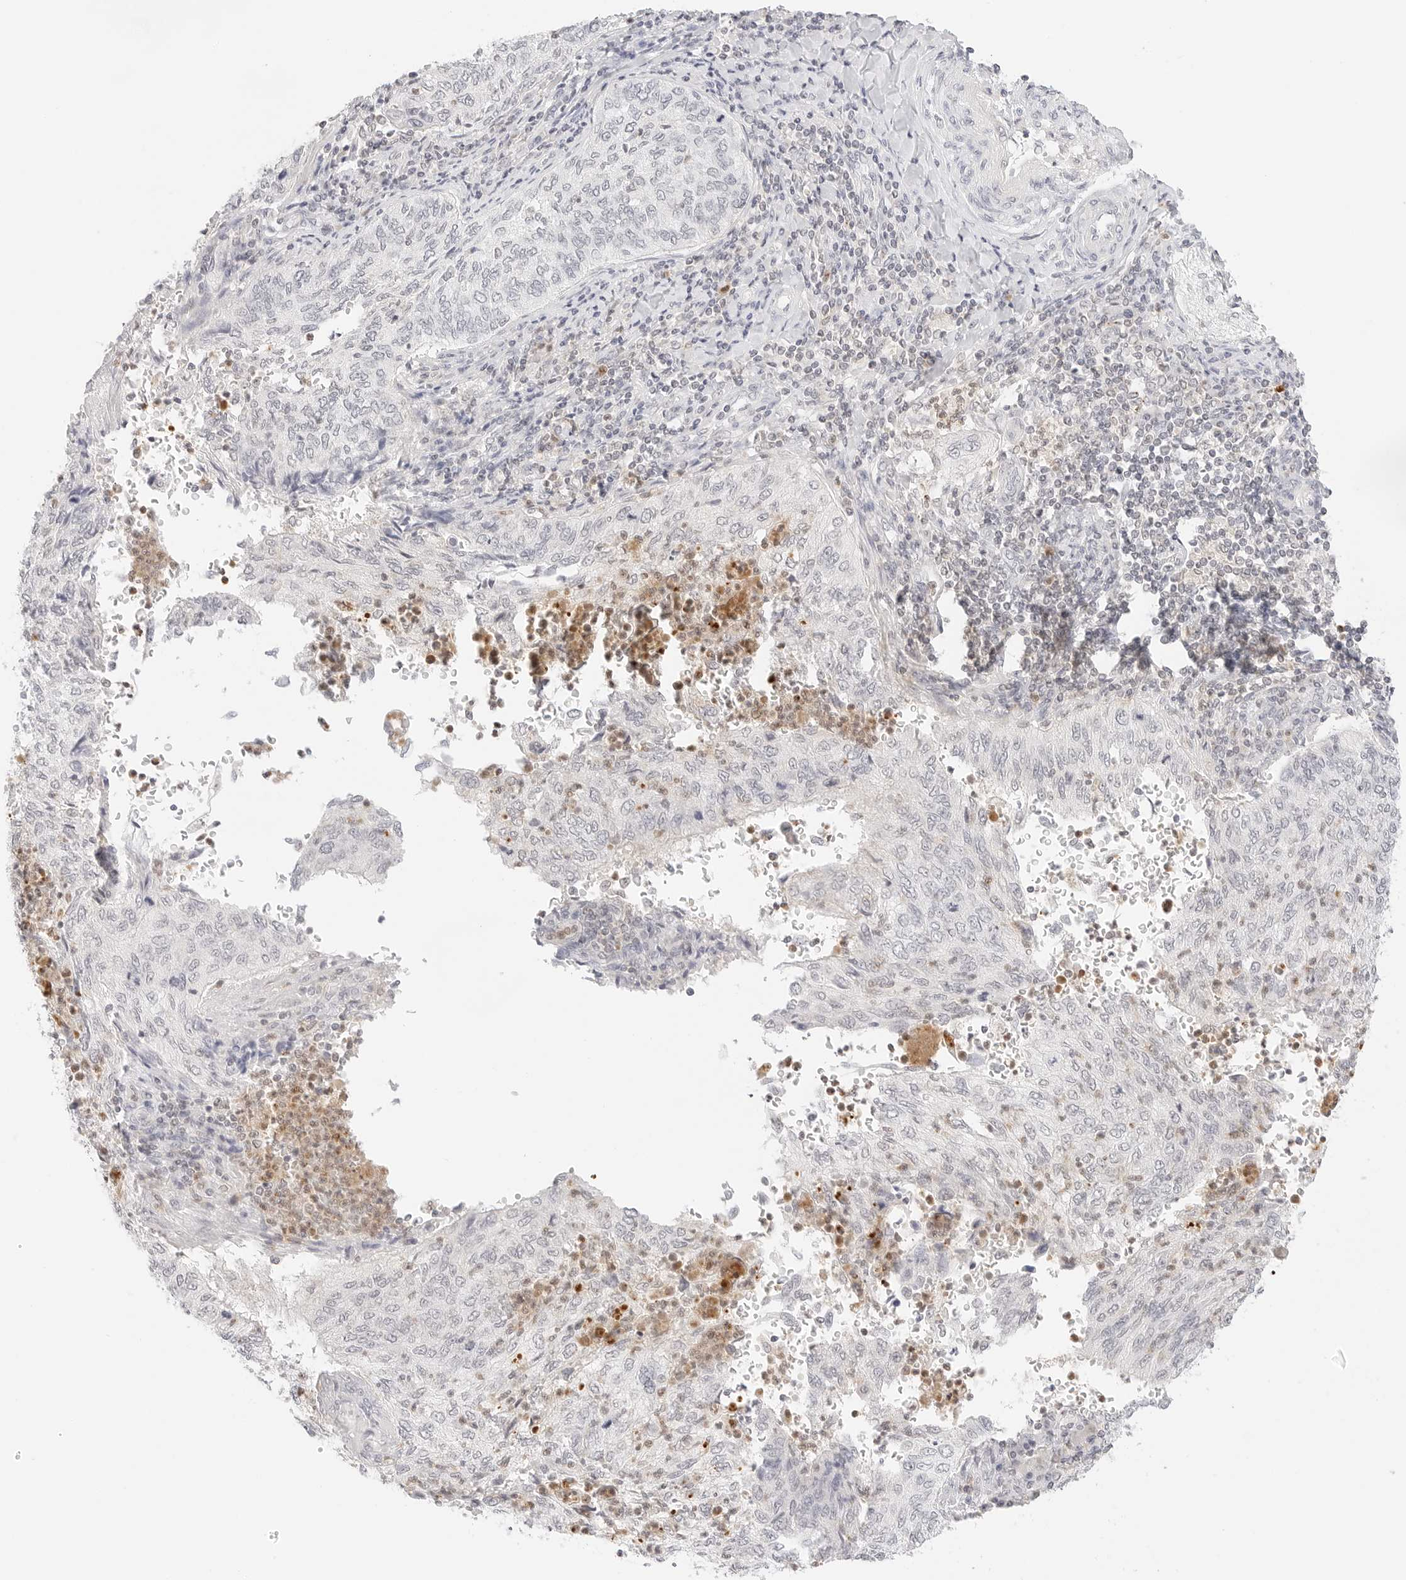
{"staining": {"intensity": "negative", "quantity": "none", "location": "none"}, "tissue": "cervical cancer", "cell_type": "Tumor cells", "image_type": "cancer", "snomed": [{"axis": "morphology", "description": "Squamous cell carcinoma, NOS"}, {"axis": "topography", "description": "Cervix"}], "caption": "IHC histopathology image of cervical squamous cell carcinoma stained for a protein (brown), which displays no expression in tumor cells. (Stains: DAB (3,3'-diaminobenzidine) IHC with hematoxylin counter stain, Microscopy: brightfield microscopy at high magnification).", "gene": "GNAS", "patient": {"sex": "female", "age": 30}}